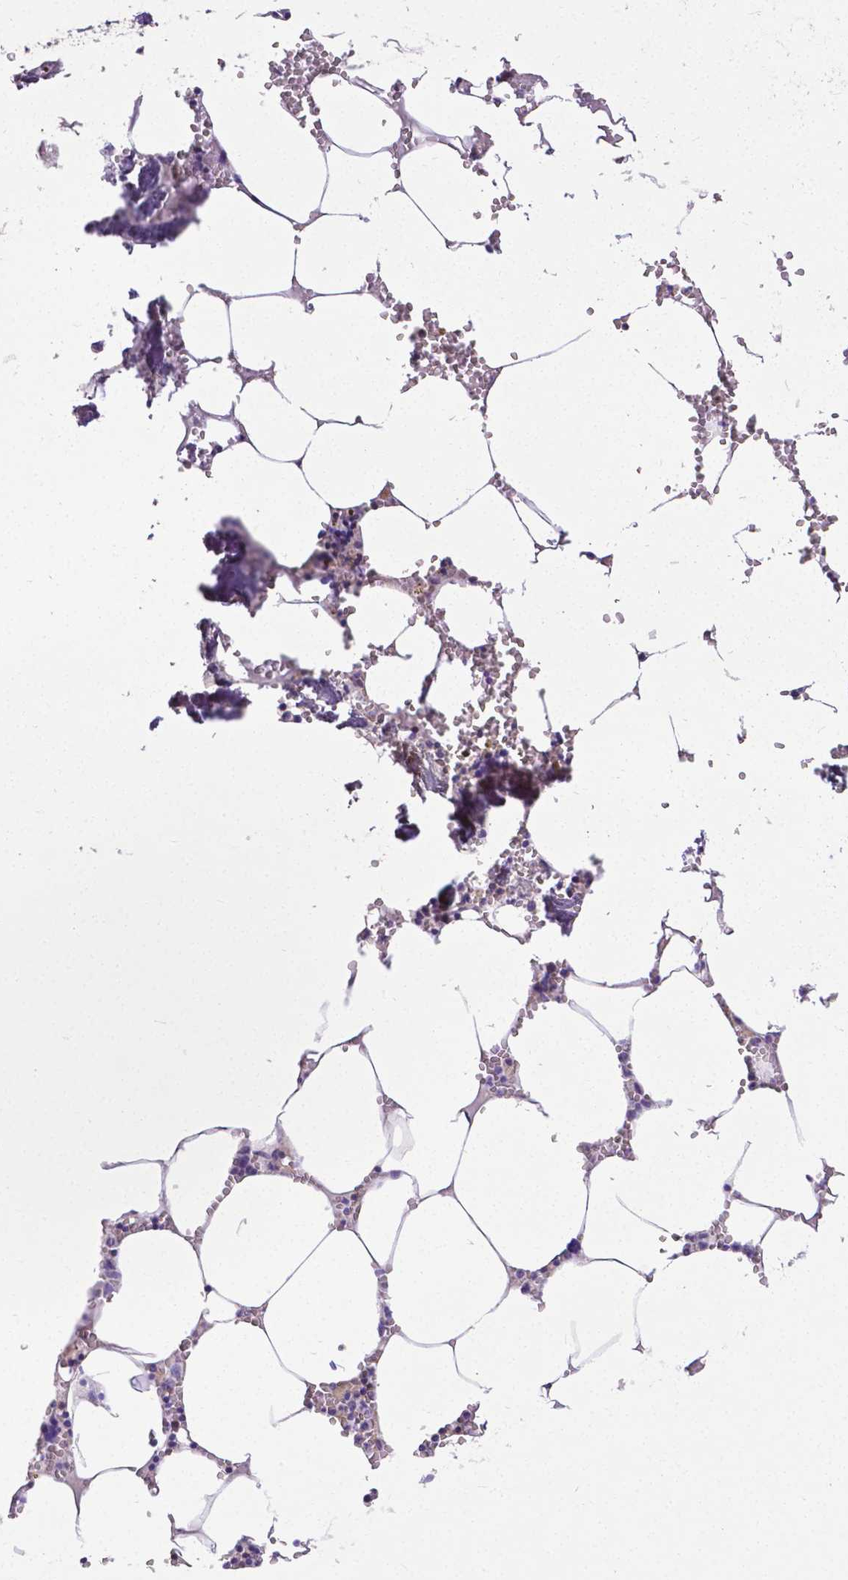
{"staining": {"intensity": "negative", "quantity": "none", "location": "none"}, "tissue": "bone marrow", "cell_type": "Hematopoietic cells", "image_type": "normal", "snomed": [{"axis": "morphology", "description": "Normal tissue, NOS"}, {"axis": "topography", "description": "Bone marrow"}], "caption": "Micrograph shows no protein staining in hematopoietic cells of normal bone marrow. The staining was performed using DAB to visualize the protein expression in brown, while the nuclei were stained in blue with hematoxylin (Magnification: 20x).", "gene": "CD4", "patient": {"sex": "male", "age": 54}}